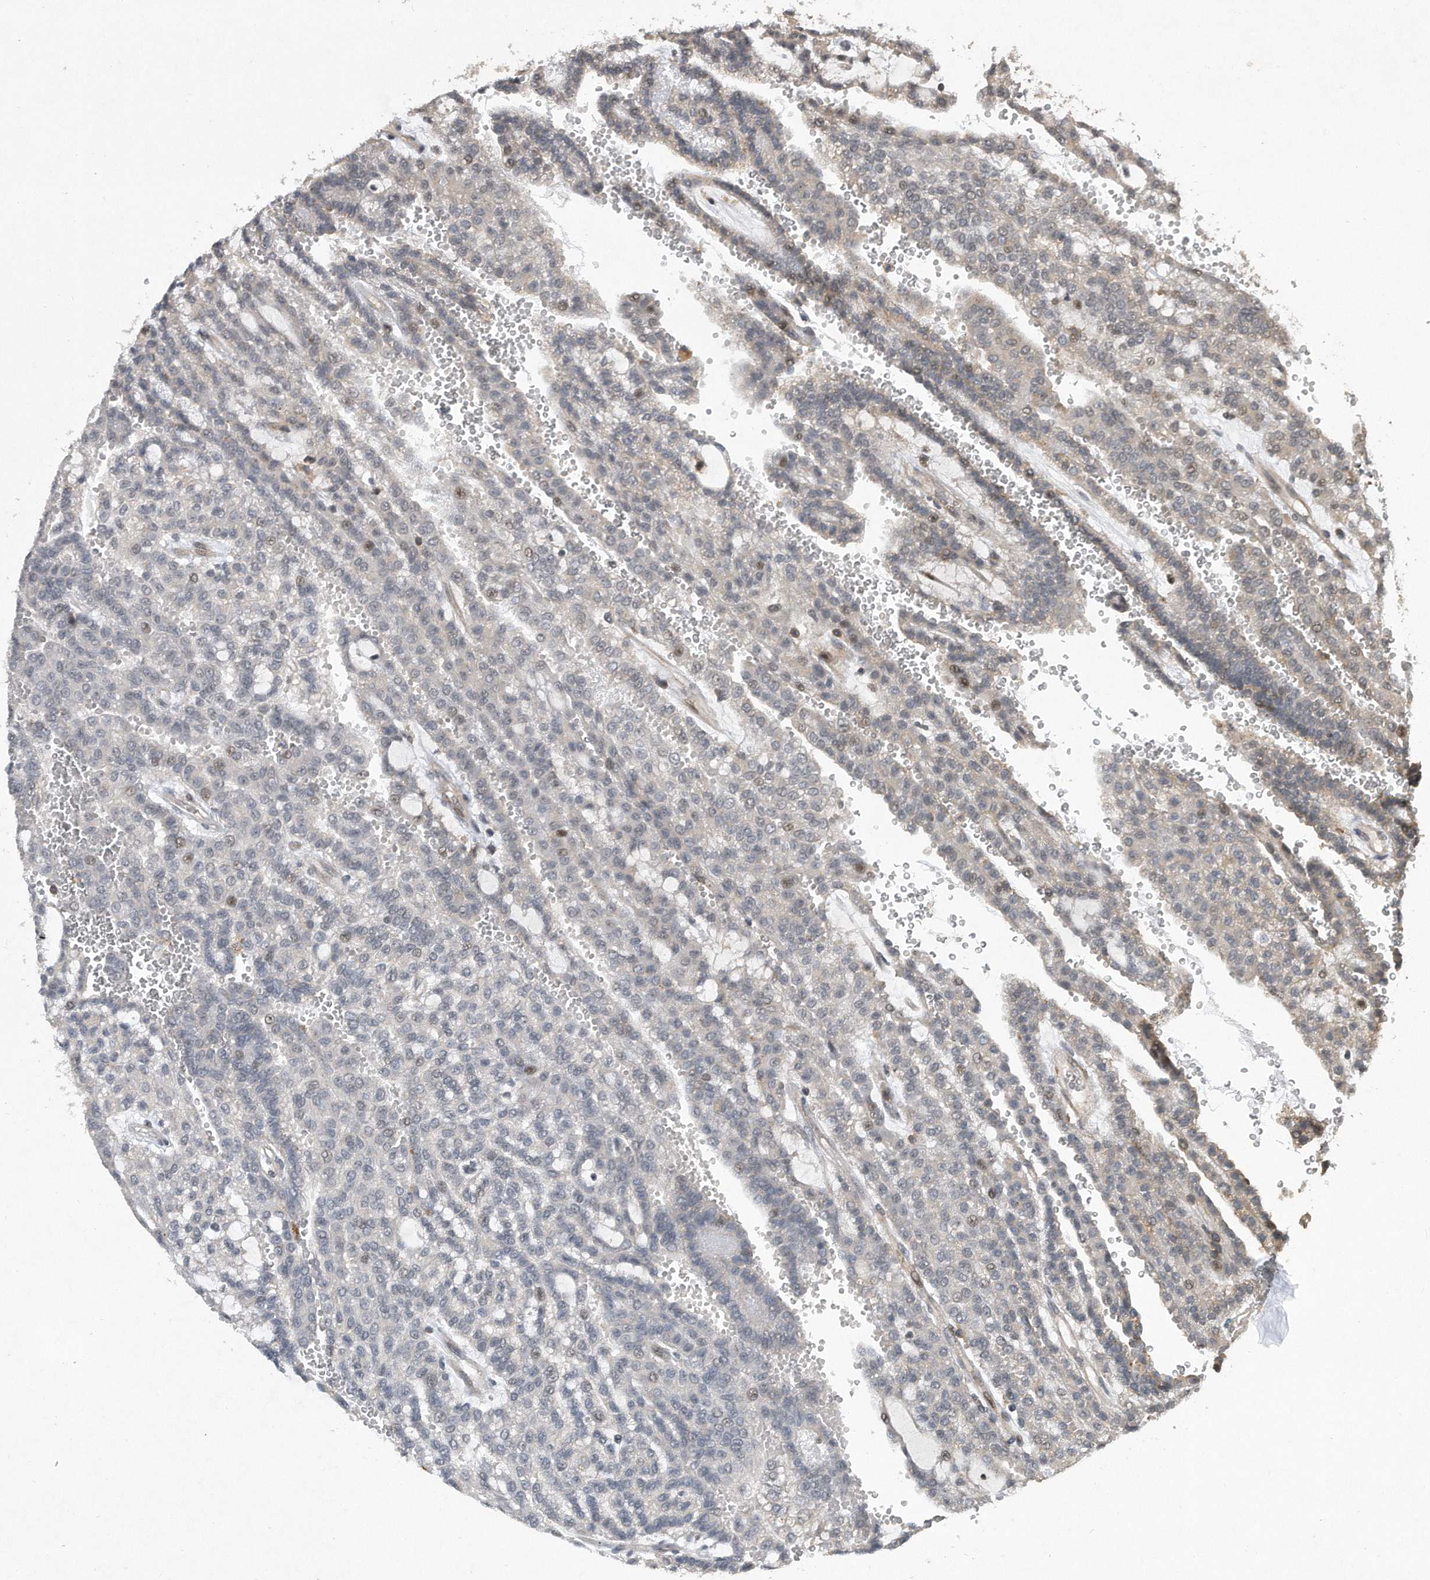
{"staining": {"intensity": "weak", "quantity": "<25%", "location": "cytoplasmic/membranous,nuclear"}, "tissue": "renal cancer", "cell_type": "Tumor cells", "image_type": "cancer", "snomed": [{"axis": "morphology", "description": "Adenocarcinoma, NOS"}, {"axis": "topography", "description": "Kidney"}], "caption": "Immunohistochemistry histopathology image of neoplastic tissue: adenocarcinoma (renal) stained with DAB (3,3'-diaminobenzidine) displays no significant protein positivity in tumor cells.", "gene": "PGBD2", "patient": {"sex": "male", "age": 63}}